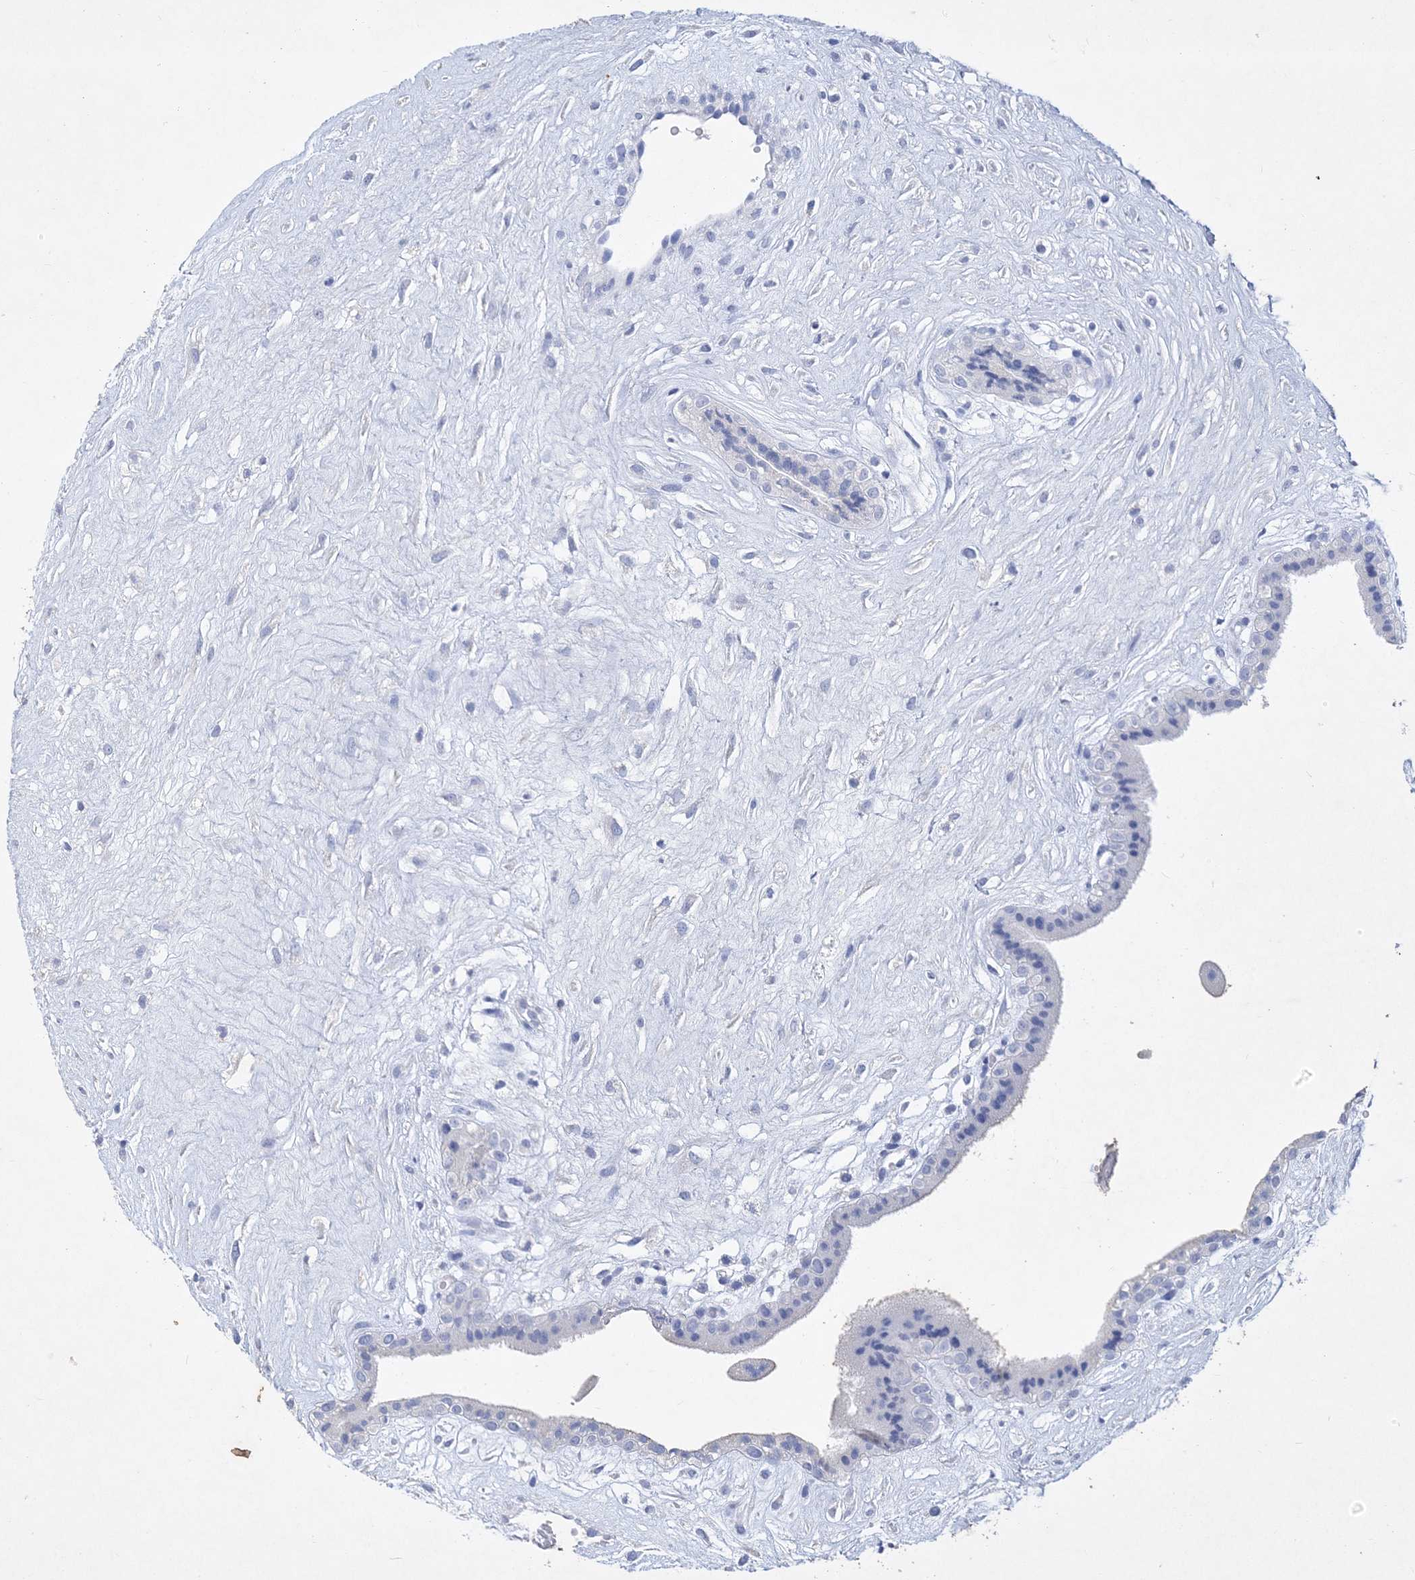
{"staining": {"intensity": "negative", "quantity": "none", "location": "none"}, "tissue": "placenta", "cell_type": "Decidual cells", "image_type": "normal", "snomed": [{"axis": "morphology", "description": "Normal tissue, NOS"}, {"axis": "topography", "description": "Placenta"}], "caption": "Decidual cells show no significant staining in unremarkable placenta. Nuclei are stained in blue.", "gene": "COPS8", "patient": {"sex": "female", "age": 18}}